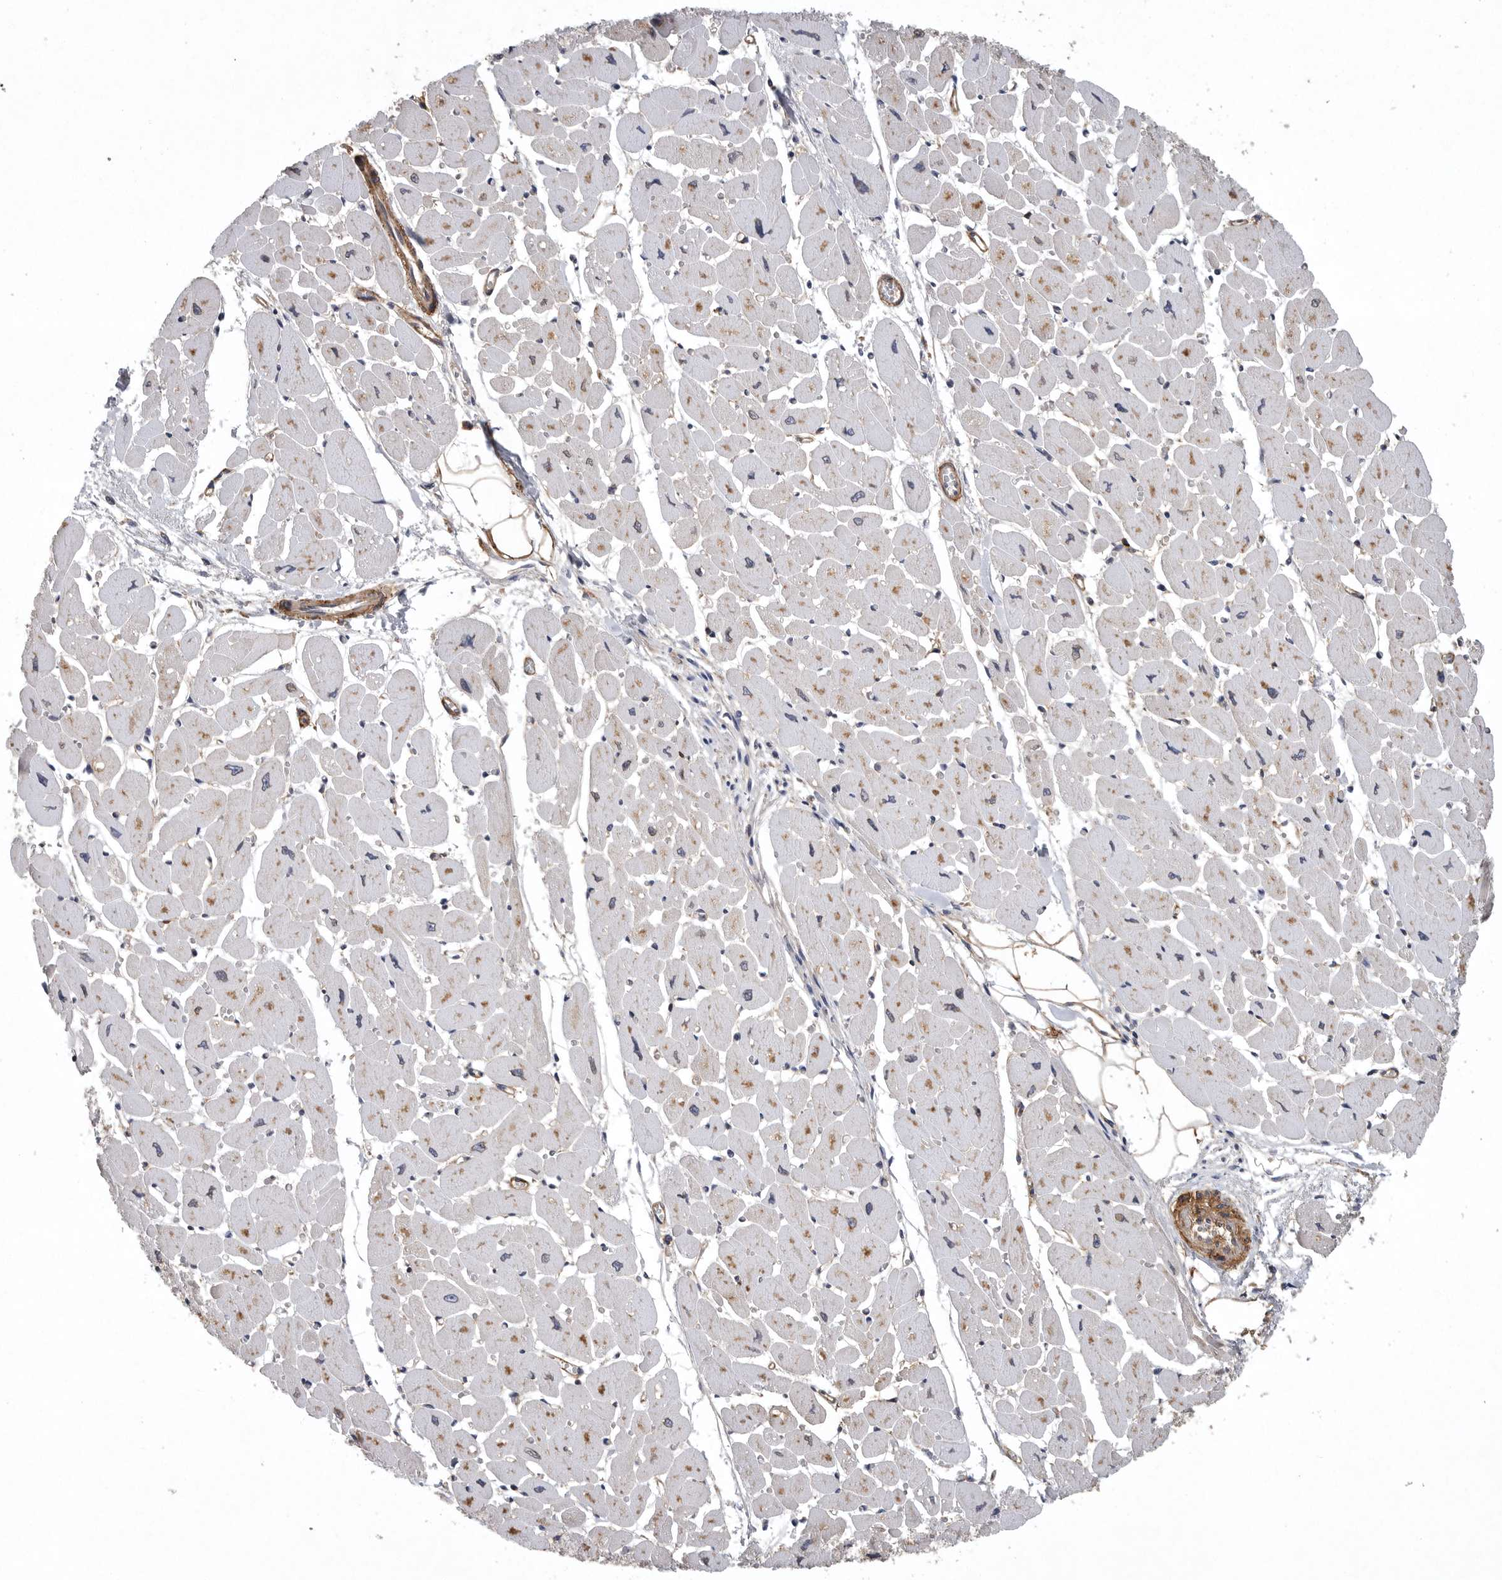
{"staining": {"intensity": "weak", "quantity": "25%-75%", "location": "cytoplasmic/membranous"}, "tissue": "heart muscle", "cell_type": "Cardiomyocytes", "image_type": "normal", "snomed": [{"axis": "morphology", "description": "Normal tissue, NOS"}, {"axis": "topography", "description": "Heart"}], "caption": "DAB (3,3'-diaminobenzidine) immunohistochemical staining of unremarkable heart muscle reveals weak cytoplasmic/membranous protein positivity in about 25%-75% of cardiomyocytes.", "gene": "OXR1", "patient": {"sex": "female", "age": 54}}